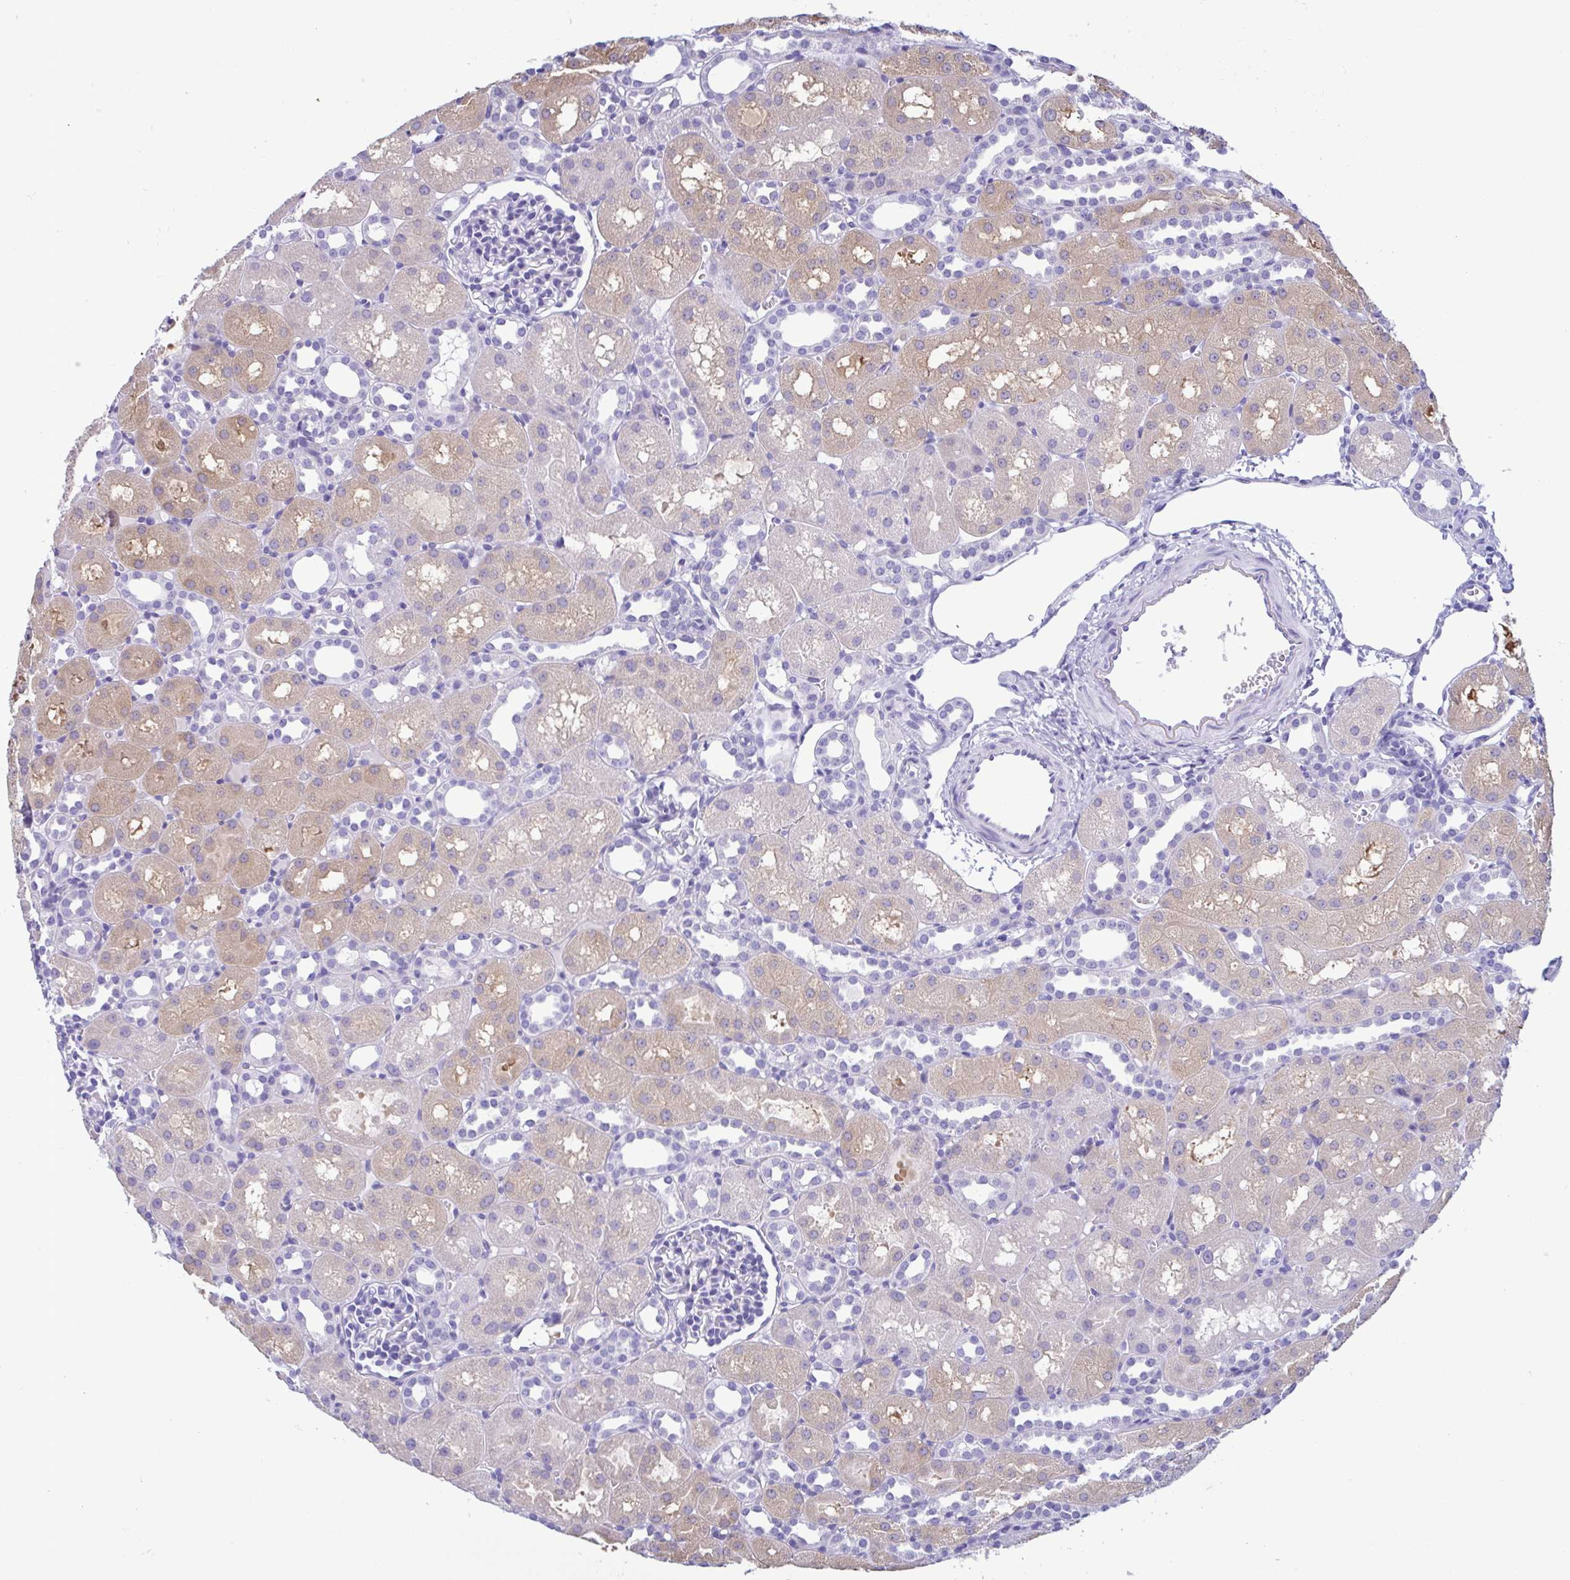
{"staining": {"intensity": "negative", "quantity": "none", "location": "none"}, "tissue": "kidney", "cell_type": "Cells in glomeruli", "image_type": "normal", "snomed": [{"axis": "morphology", "description": "Normal tissue, NOS"}, {"axis": "topography", "description": "Kidney"}], "caption": "Cells in glomeruli show no significant protein positivity in benign kidney.", "gene": "TSPY10", "patient": {"sex": "male", "age": 1}}